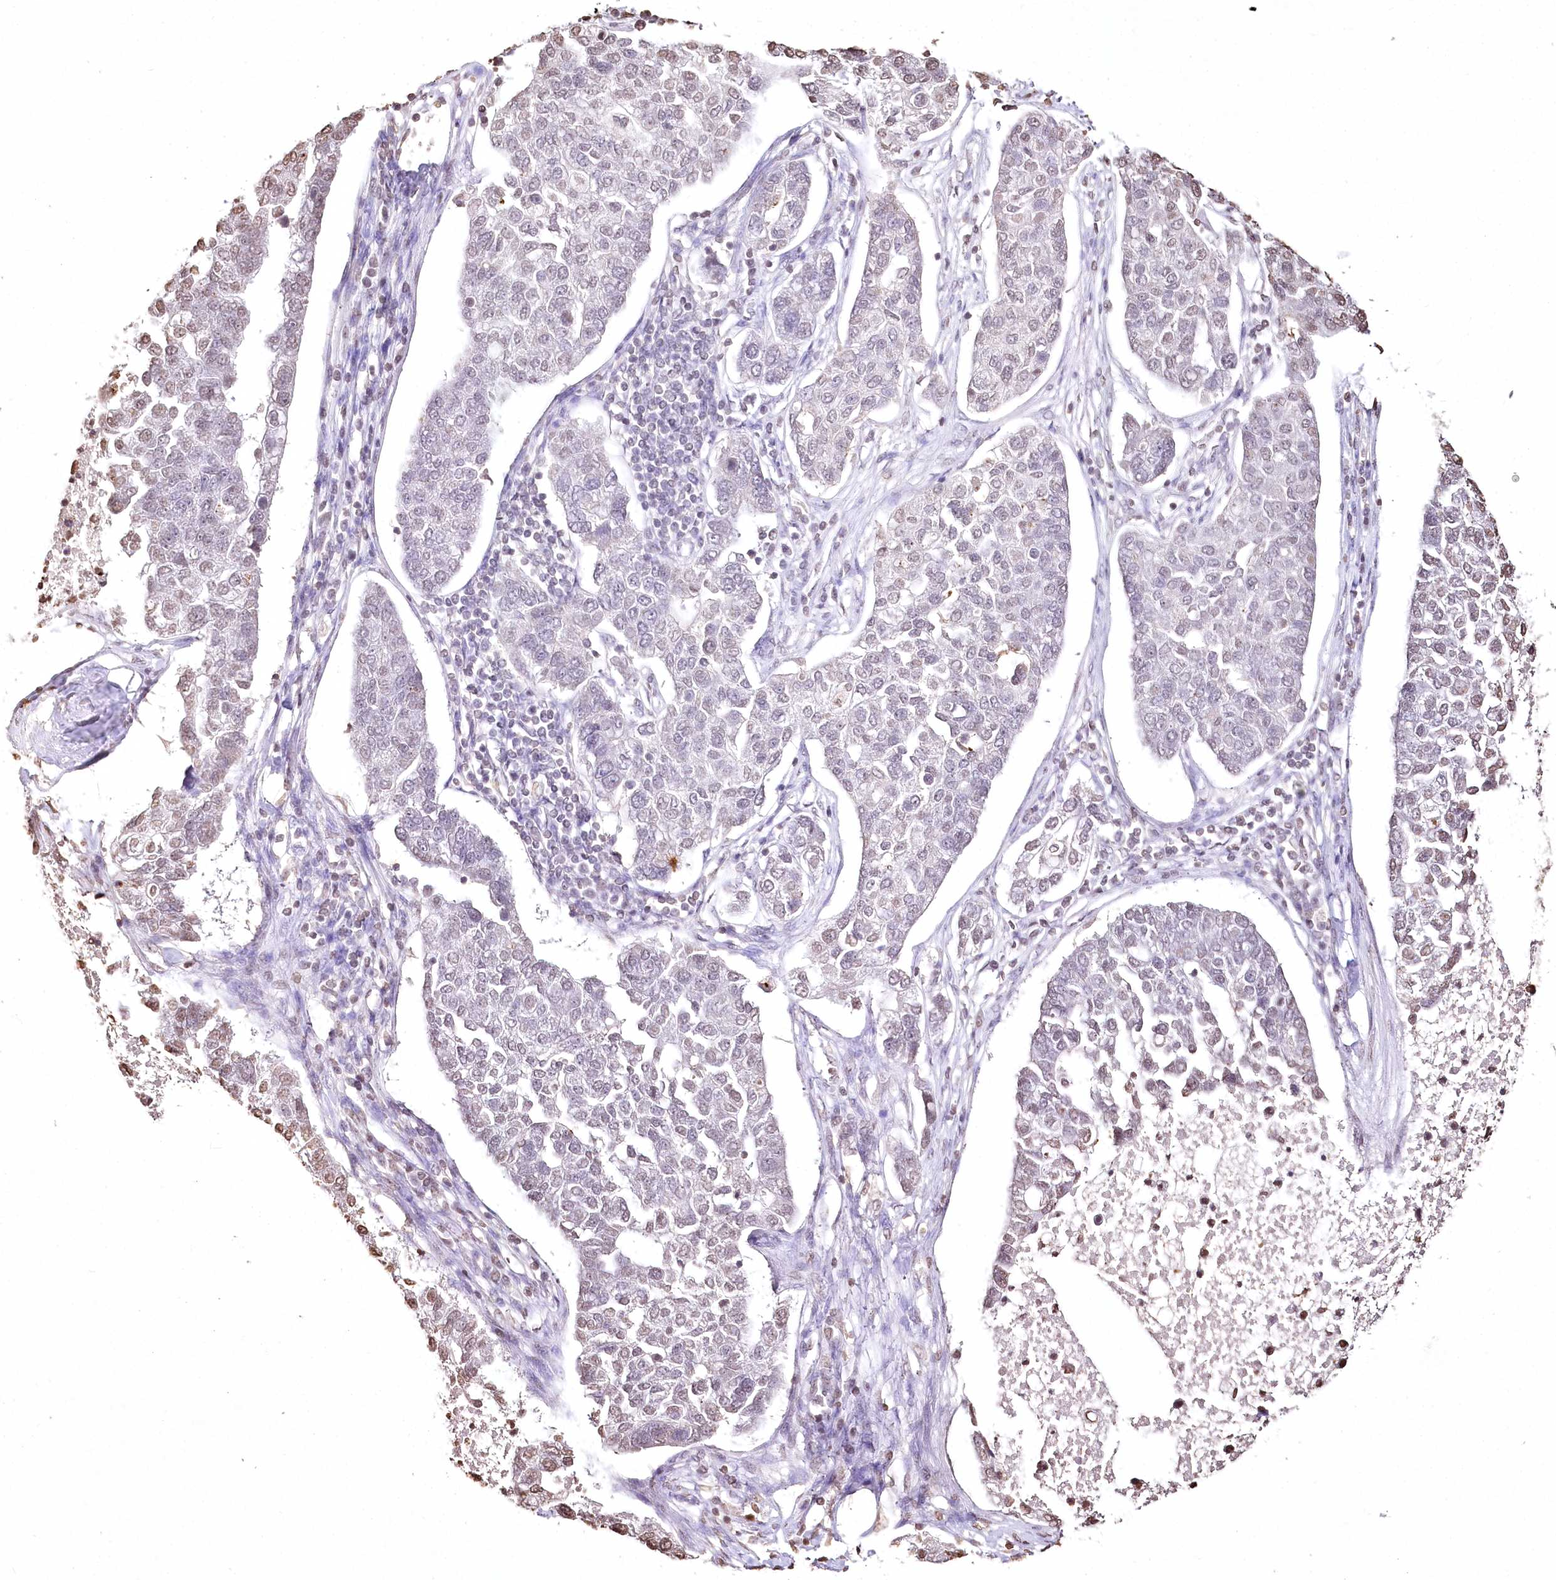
{"staining": {"intensity": "negative", "quantity": "none", "location": "none"}, "tissue": "pancreatic cancer", "cell_type": "Tumor cells", "image_type": "cancer", "snomed": [{"axis": "morphology", "description": "Adenocarcinoma, NOS"}, {"axis": "topography", "description": "Pancreas"}], "caption": "A photomicrograph of human pancreatic cancer (adenocarcinoma) is negative for staining in tumor cells.", "gene": "DMXL1", "patient": {"sex": "female", "age": 61}}